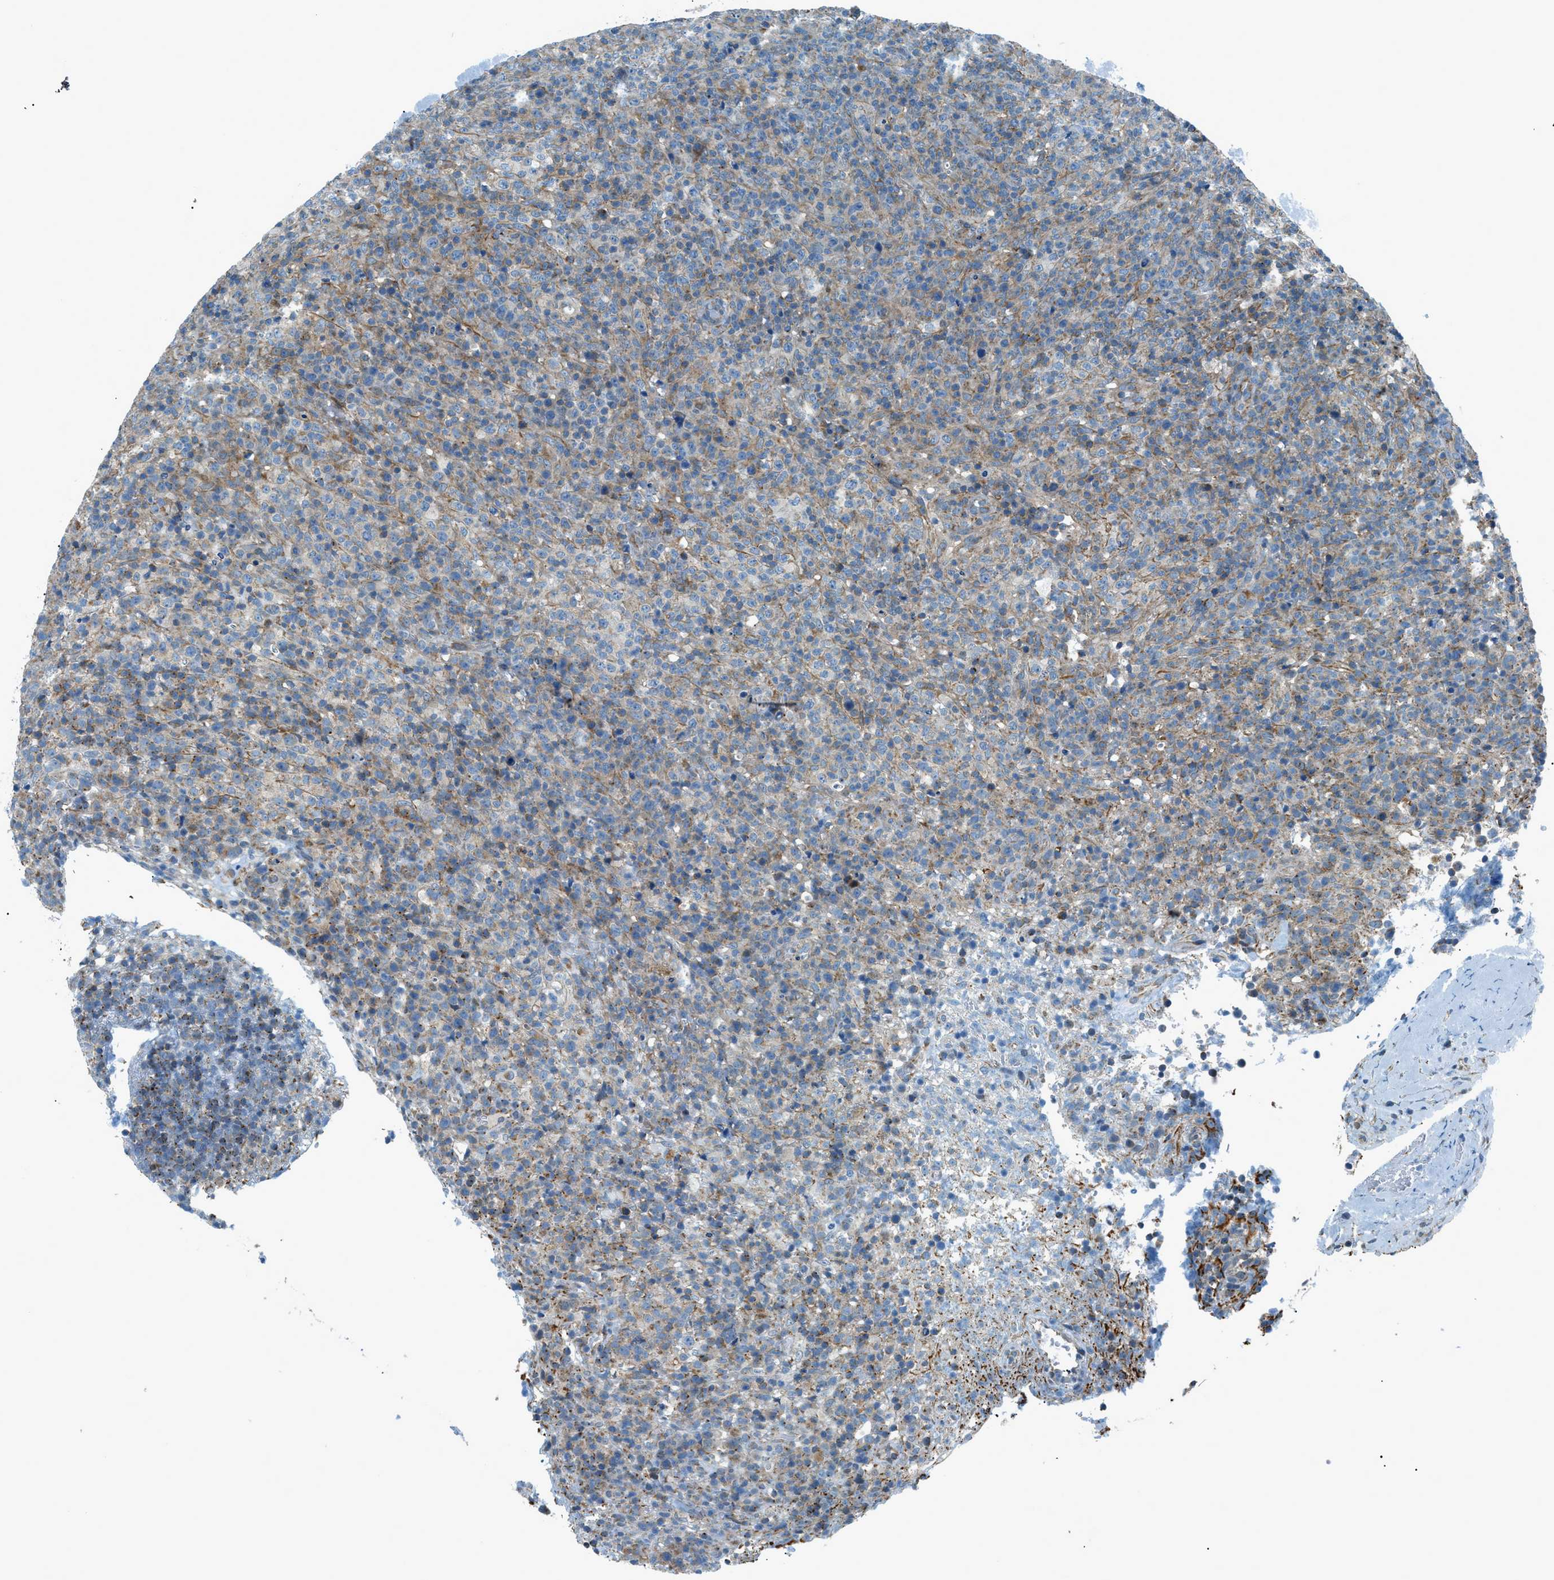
{"staining": {"intensity": "negative", "quantity": "none", "location": "none"}, "tissue": "lymphoma", "cell_type": "Tumor cells", "image_type": "cancer", "snomed": [{"axis": "morphology", "description": "Malignant lymphoma, non-Hodgkin's type, High grade"}, {"axis": "topography", "description": "Lymph node"}], "caption": "Tumor cells are negative for protein expression in human lymphoma.", "gene": "PIGG", "patient": {"sex": "female", "age": 76}}